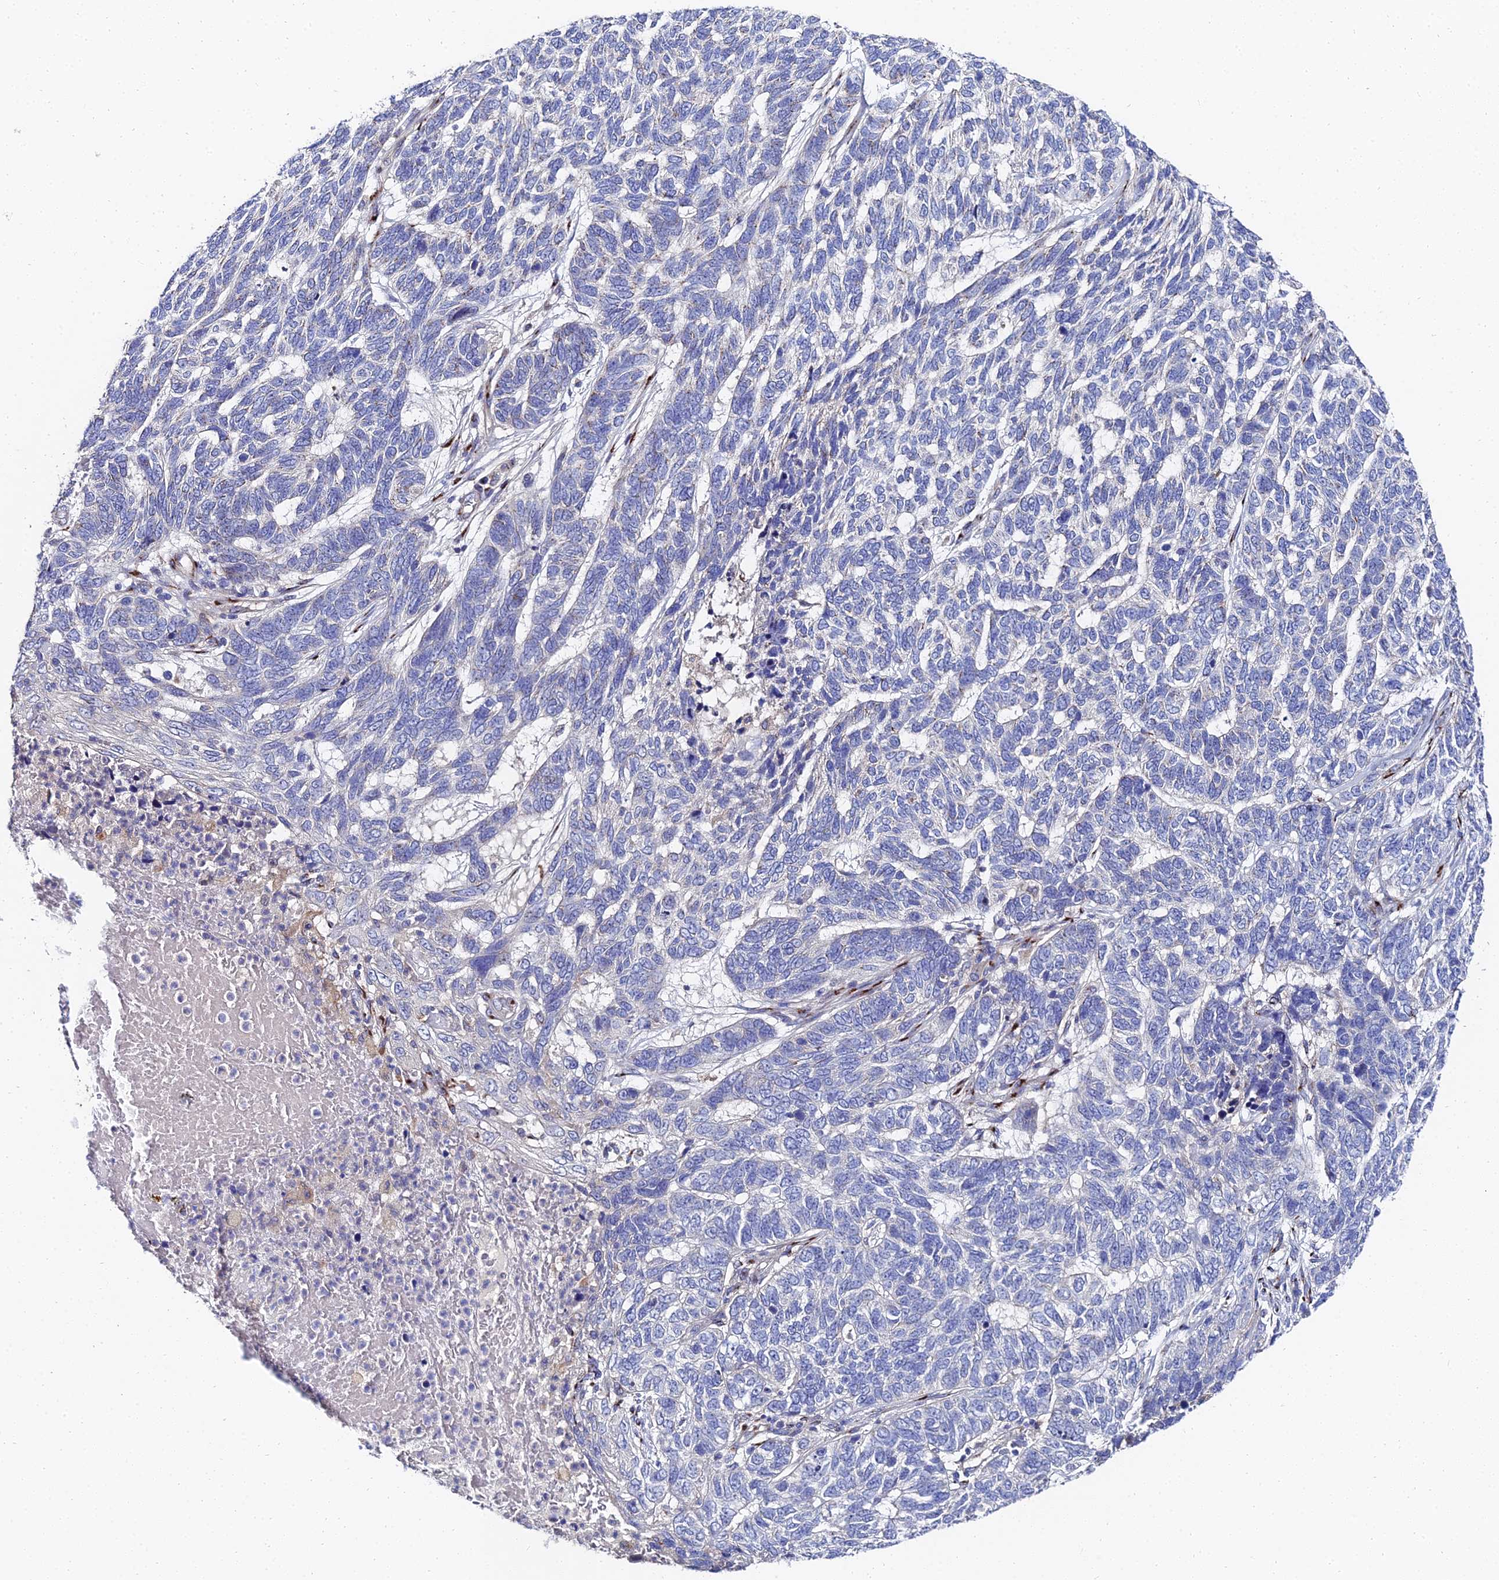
{"staining": {"intensity": "negative", "quantity": "none", "location": "none"}, "tissue": "skin cancer", "cell_type": "Tumor cells", "image_type": "cancer", "snomed": [{"axis": "morphology", "description": "Basal cell carcinoma"}, {"axis": "topography", "description": "Skin"}], "caption": "Tumor cells are negative for brown protein staining in skin cancer.", "gene": "BORCS8", "patient": {"sex": "female", "age": 65}}